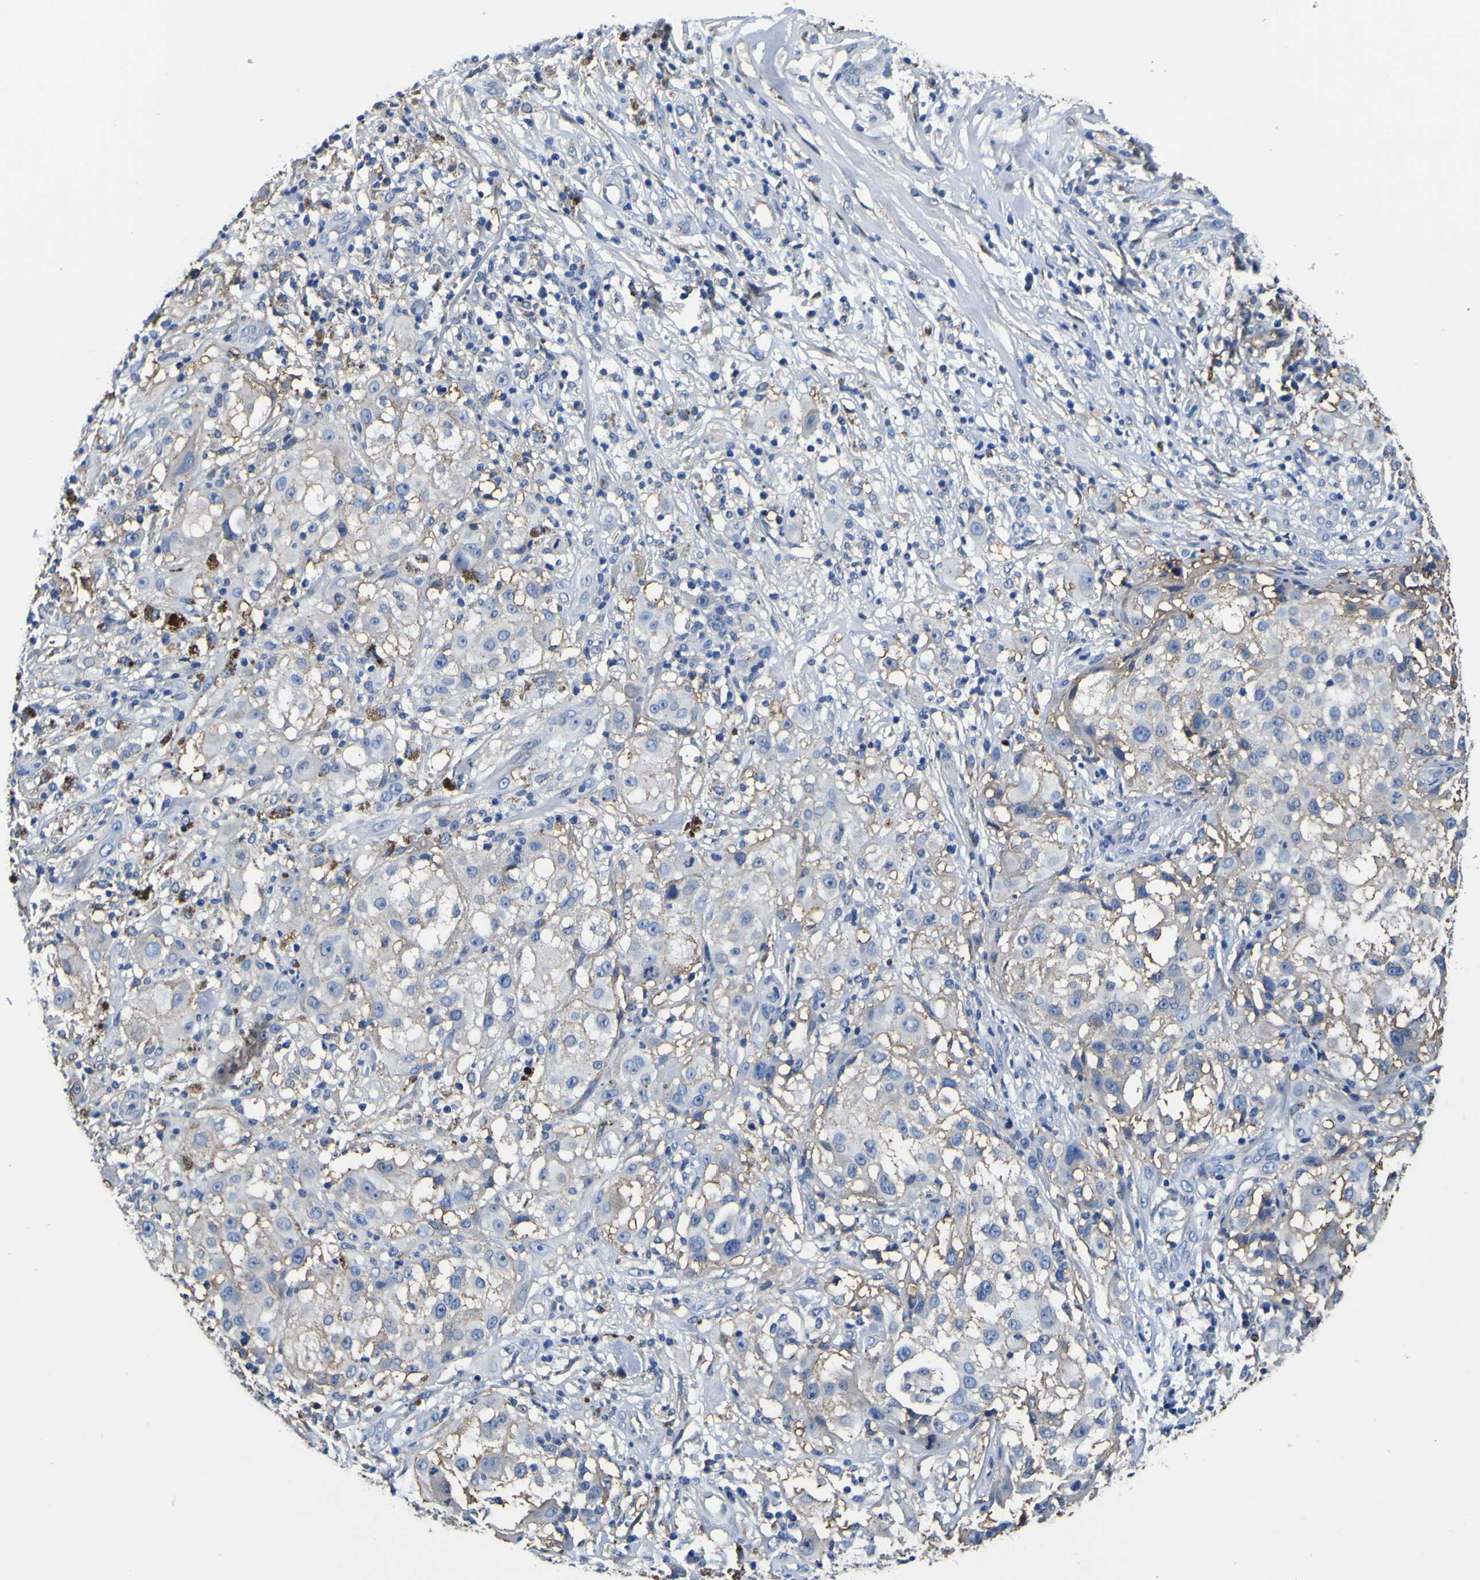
{"staining": {"intensity": "negative", "quantity": "none", "location": "none"}, "tissue": "melanoma", "cell_type": "Tumor cells", "image_type": "cancer", "snomed": [{"axis": "morphology", "description": "Necrosis, NOS"}, {"axis": "morphology", "description": "Malignant melanoma, NOS"}, {"axis": "topography", "description": "Skin"}], "caption": "The photomicrograph demonstrates no staining of tumor cells in malignant melanoma.", "gene": "PXDN", "patient": {"sex": "female", "age": 87}}